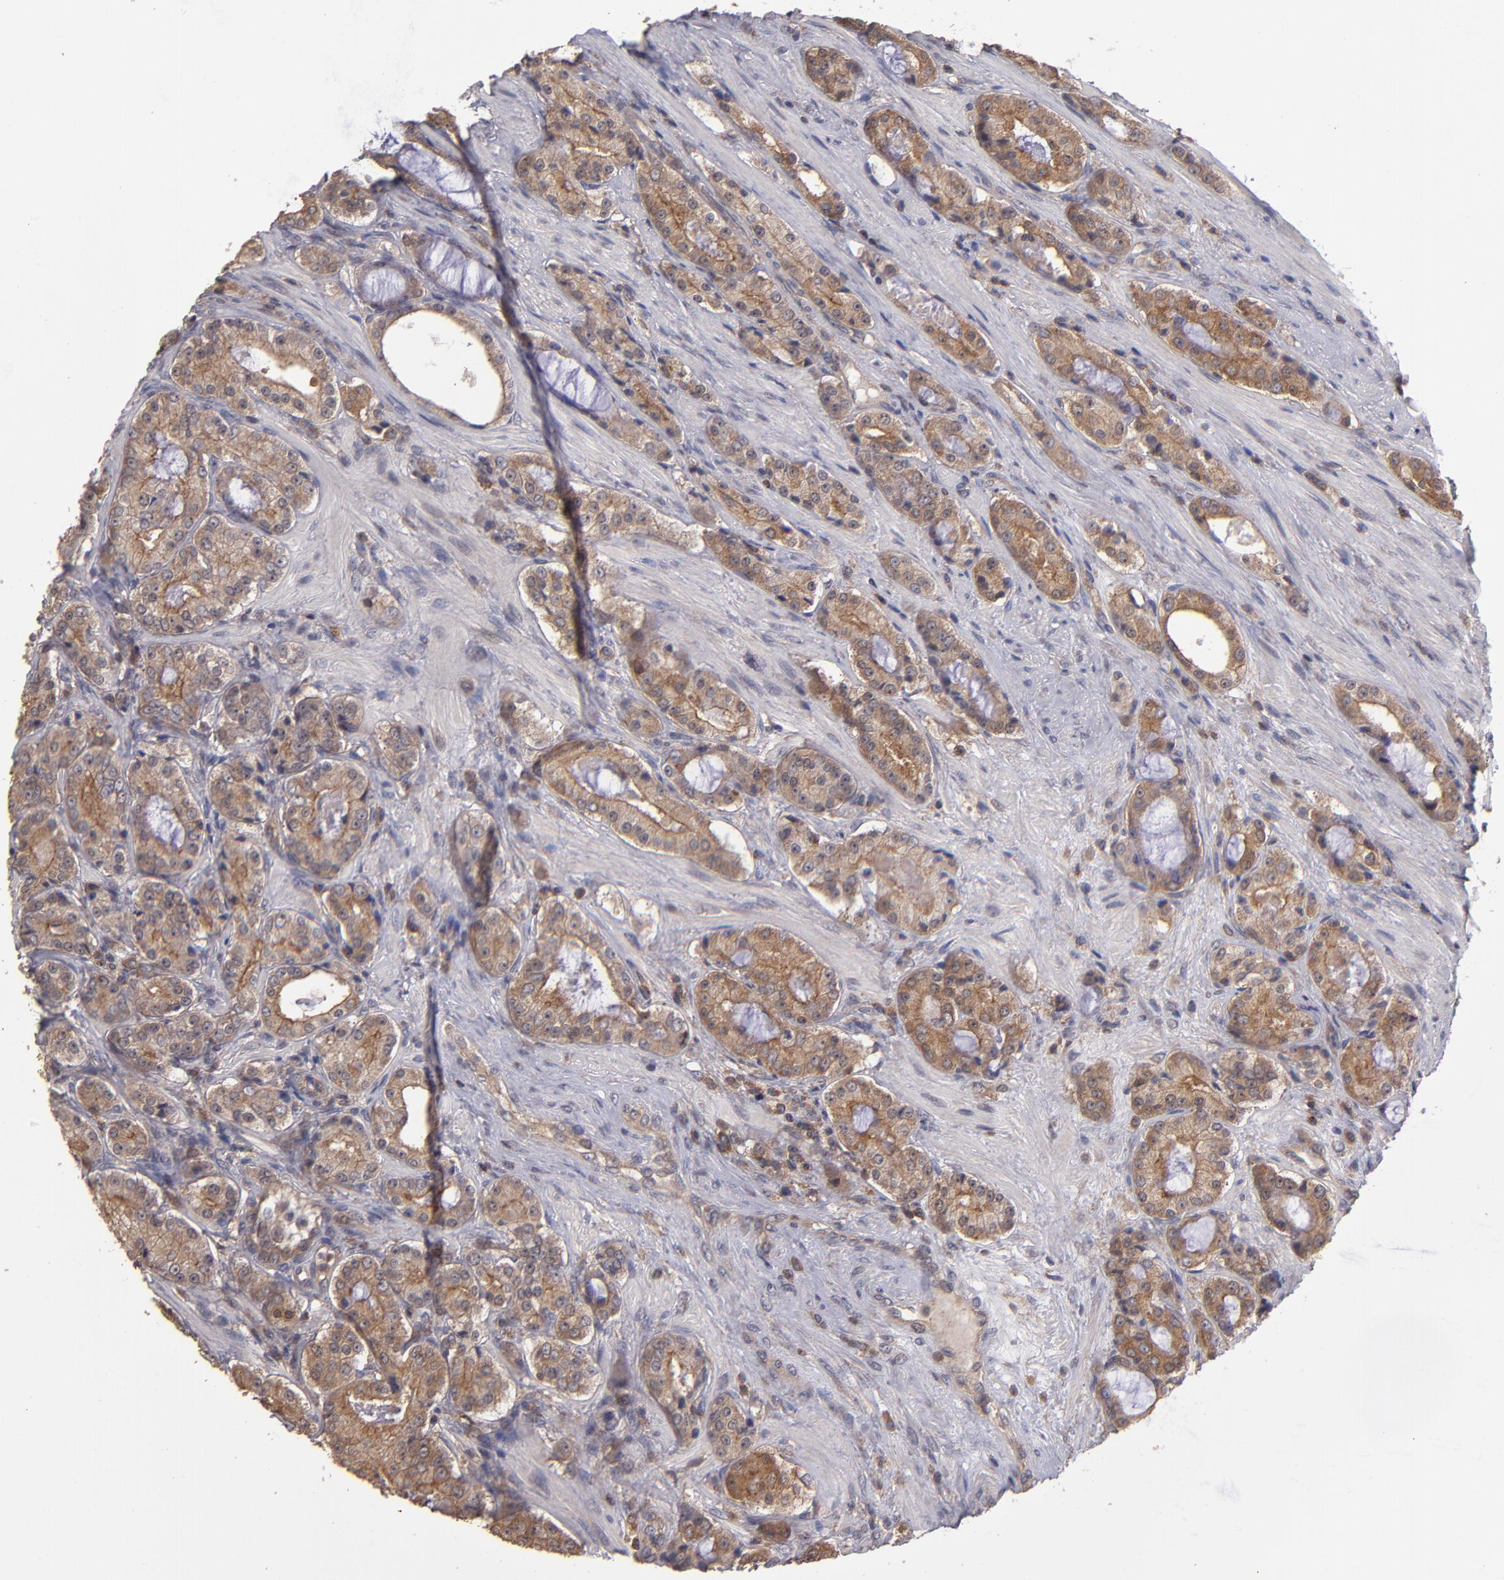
{"staining": {"intensity": "strong", "quantity": ">75%", "location": "cytoplasmic/membranous"}, "tissue": "prostate cancer", "cell_type": "Tumor cells", "image_type": "cancer", "snomed": [{"axis": "morphology", "description": "Adenocarcinoma, High grade"}, {"axis": "topography", "description": "Prostate"}], "caption": "Immunohistochemistry of prostate high-grade adenocarcinoma shows high levels of strong cytoplasmic/membranous staining in approximately >75% of tumor cells. The protein of interest is shown in brown color, while the nuclei are stained blue.", "gene": "NF2", "patient": {"sex": "male", "age": 72}}